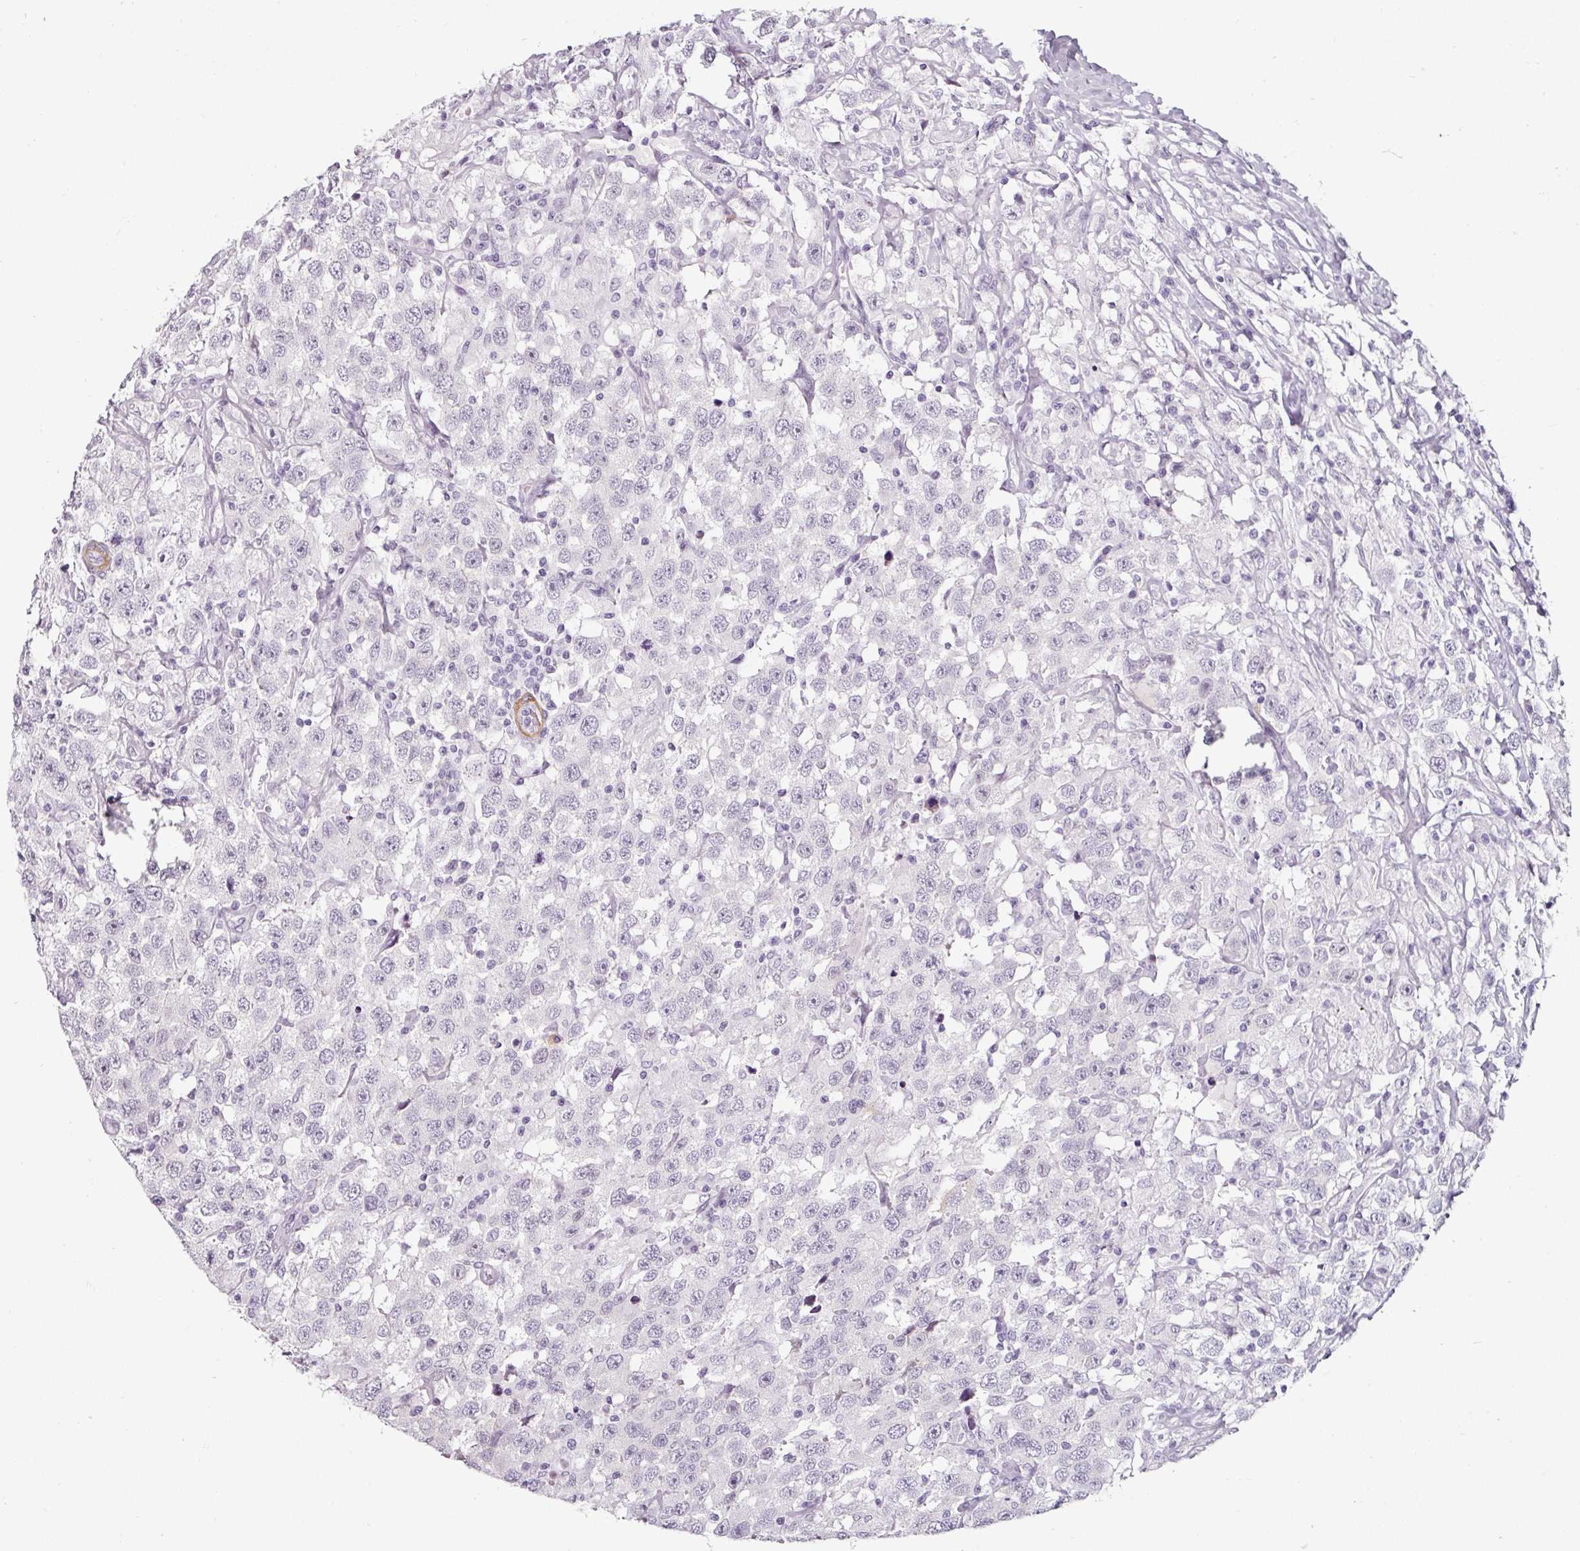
{"staining": {"intensity": "negative", "quantity": "none", "location": "none"}, "tissue": "testis cancer", "cell_type": "Tumor cells", "image_type": "cancer", "snomed": [{"axis": "morphology", "description": "Seminoma, NOS"}, {"axis": "topography", "description": "Testis"}], "caption": "Testis seminoma was stained to show a protein in brown. There is no significant expression in tumor cells.", "gene": "CAP2", "patient": {"sex": "male", "age": 41}}